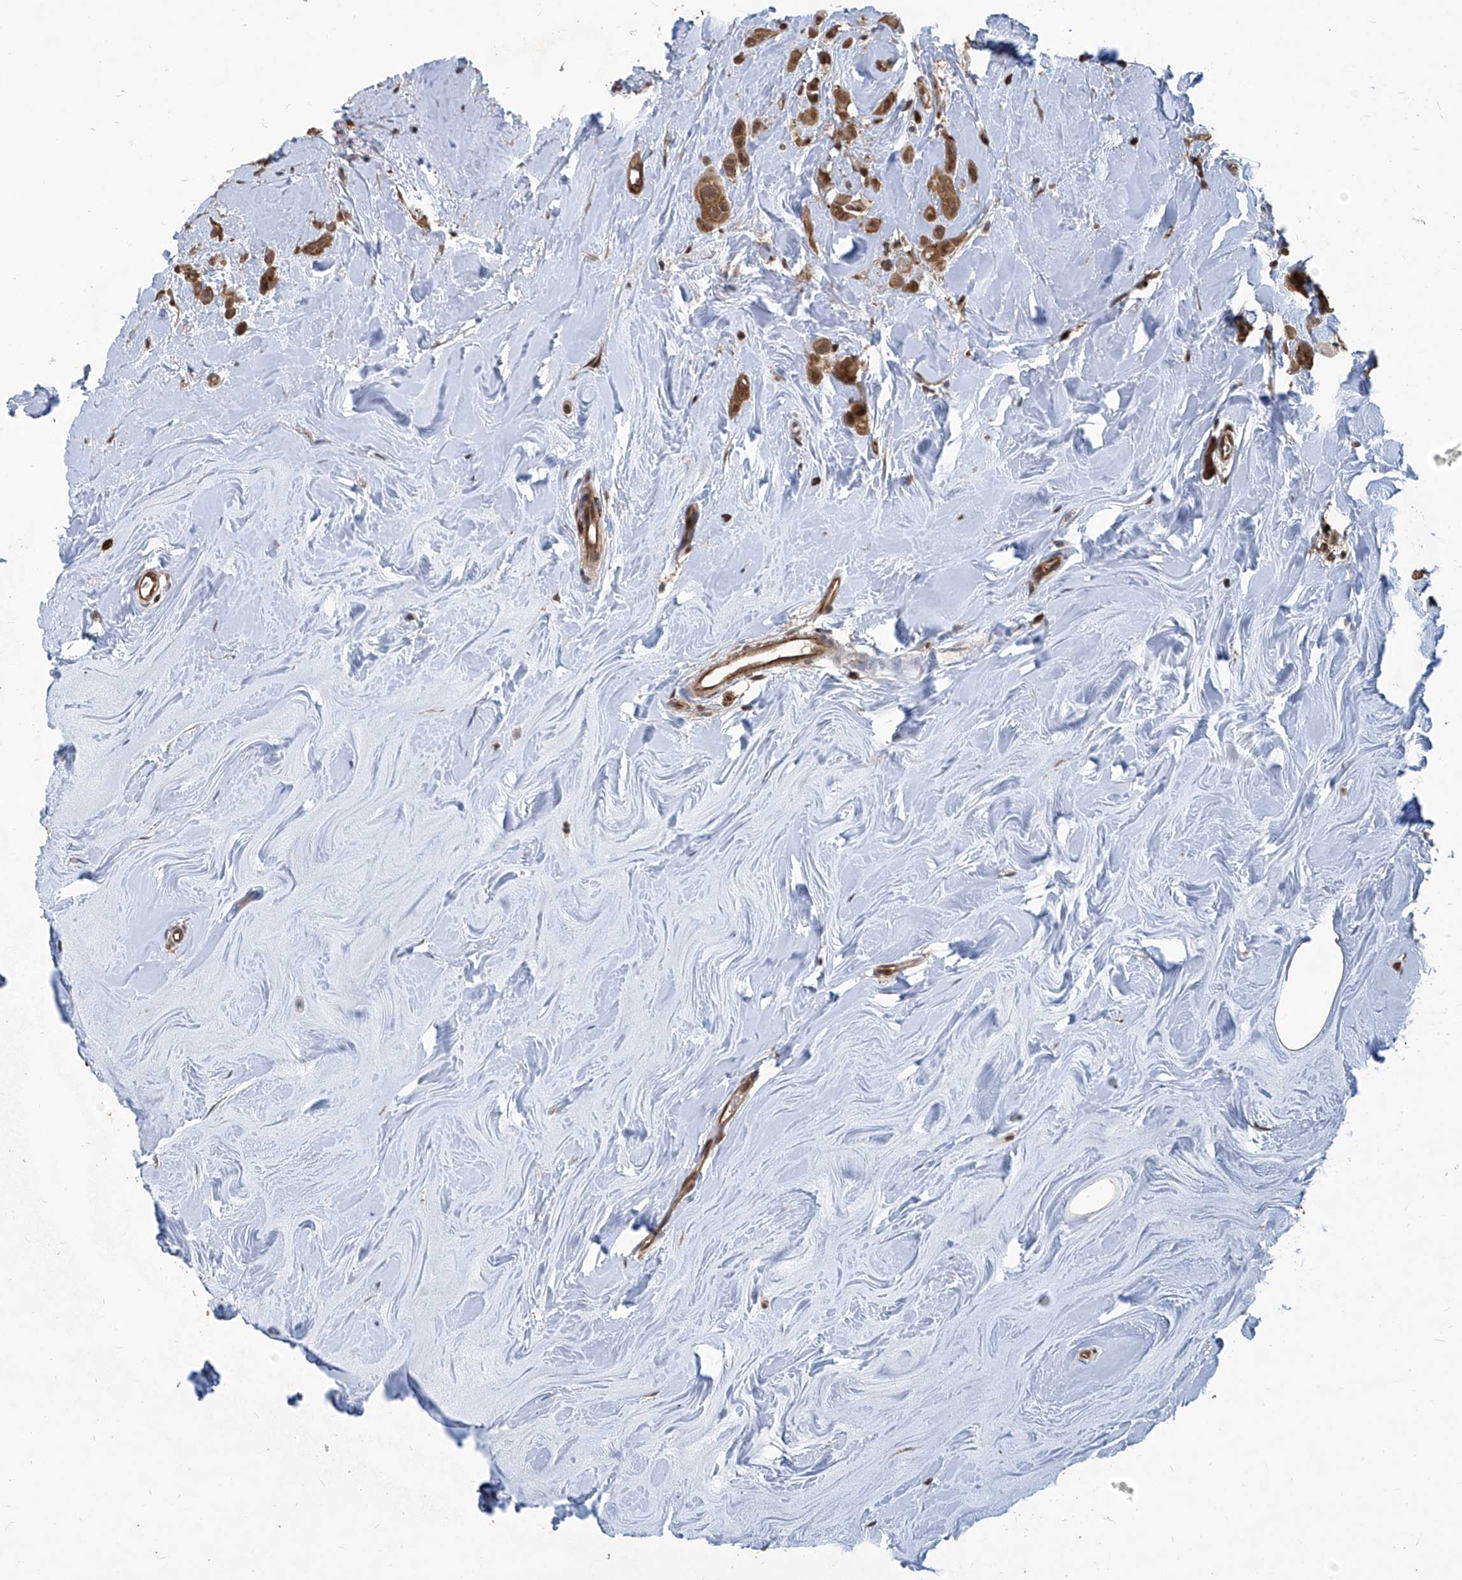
{"staining": {"intensity": "moderate", "quantity": ">75%", "location": "cytoplasmic/membranous,nuclear"}, "tissue": "breast cancer", "cell_type": "Tumor cells", "image_type": "cancer", "snomed": [{"axis": "morphology", "description": "Lobular carcinoma"}, {"axis": "topography", "description": "Breast"}], "caption": "Human breast lobular carcinoma stained with a brown dye demonstrates moderate cytoplasmic/membranous and nuclear positive positivity in about >75% of tumor cells.", "gene": "PSMB1", "patient": {"sex": "female", "age": 47}}